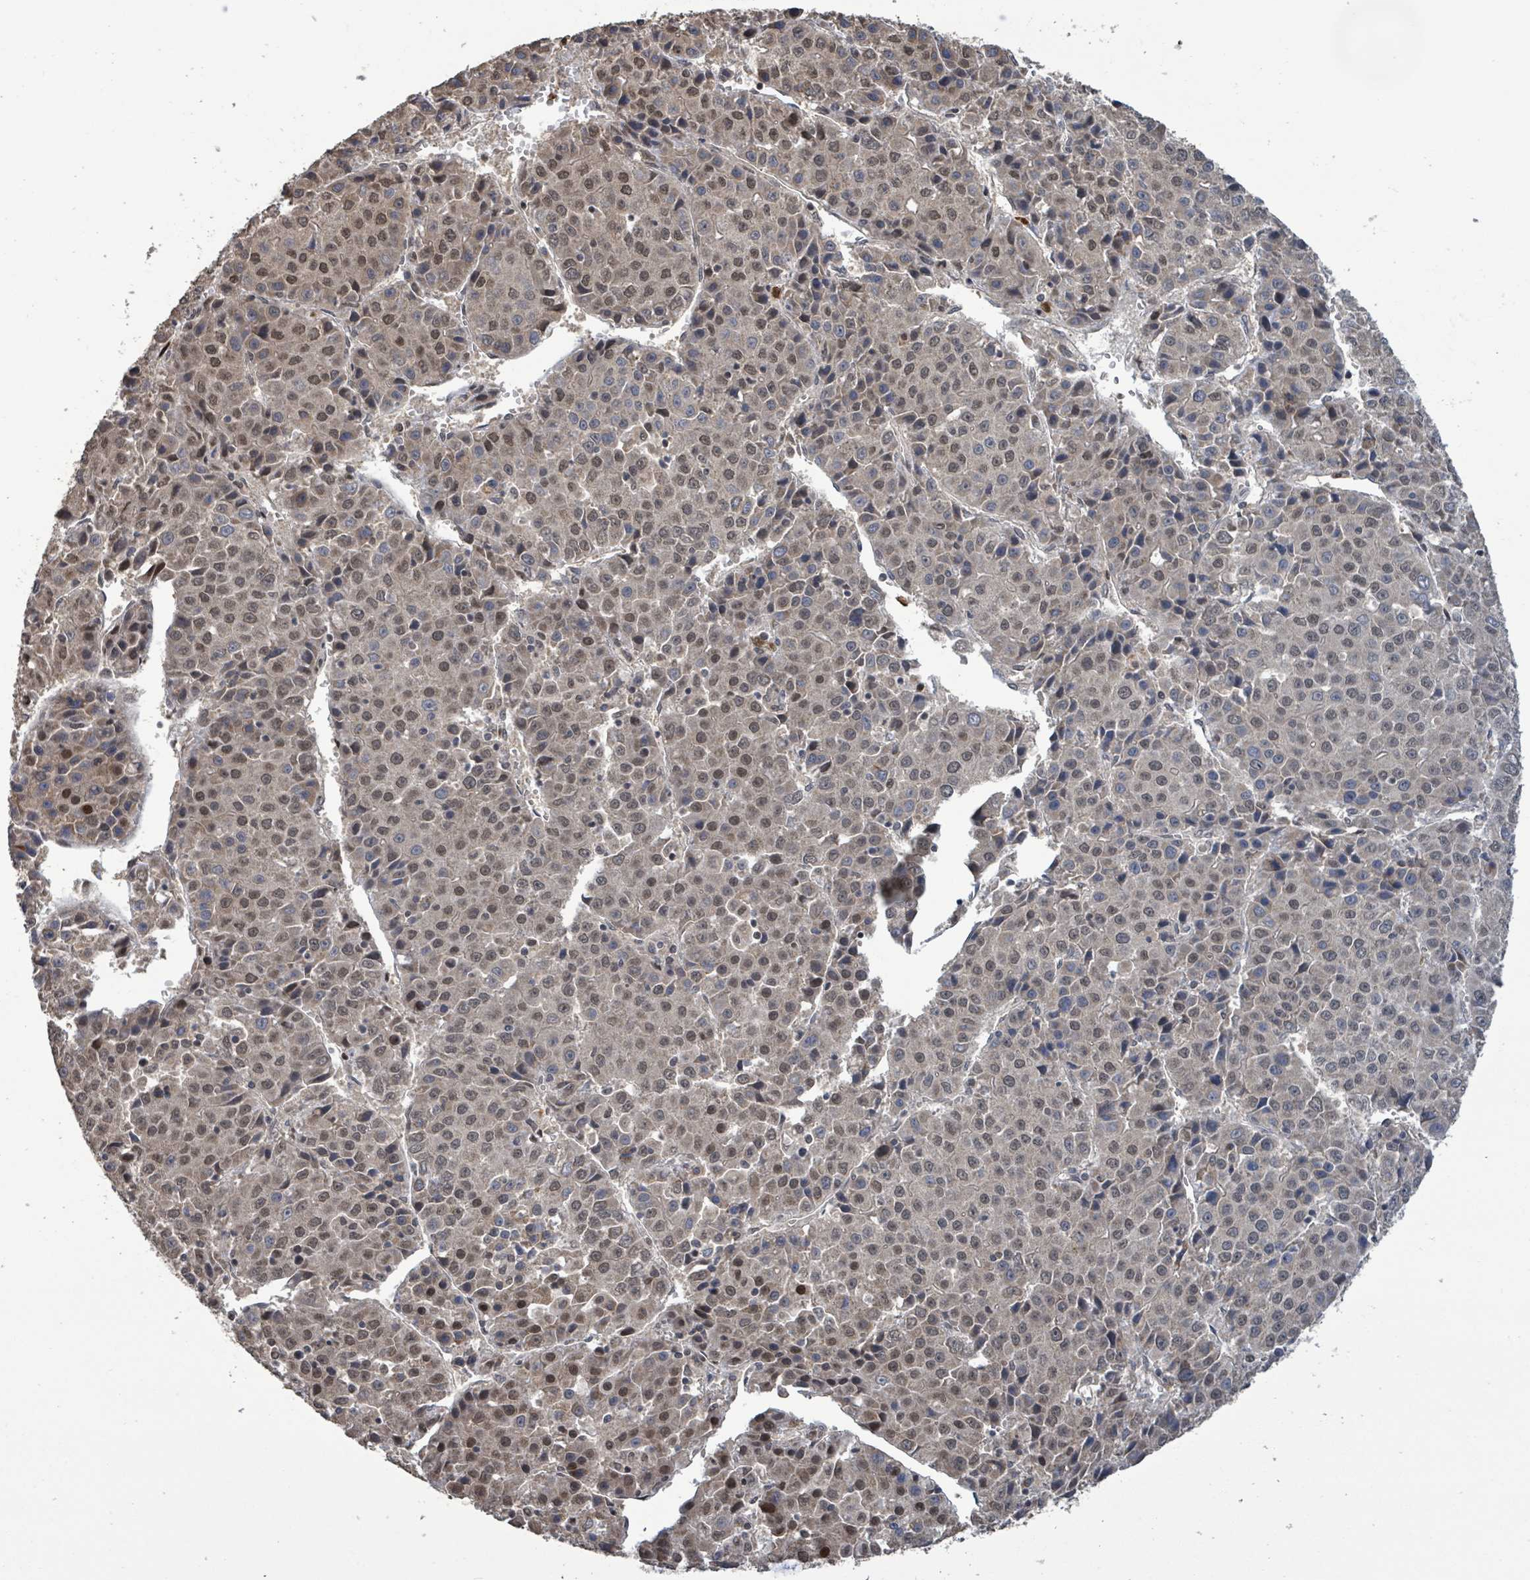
{"staining": {"intensity": "moderate", "quantity": "25%-75%", "location": "nuclear"}, "tissue": "liver cancer", "cell_type": "Tumor cells", "image_type": "cancer", "snomed": [{"axis": "morphology", "description": "Carcinoma, Hepatocellular, NOS"}, {"axis": "topography", "description": "Liver"}], "caption": "This is an image of immunohistochemistry (IHC) staining of hepatocellular carcinoma (liver), which shows moderate staining in the nuclear of tumor cells.", "gene": "COQ6", "patient": {"sex": "female", "age": 53}}